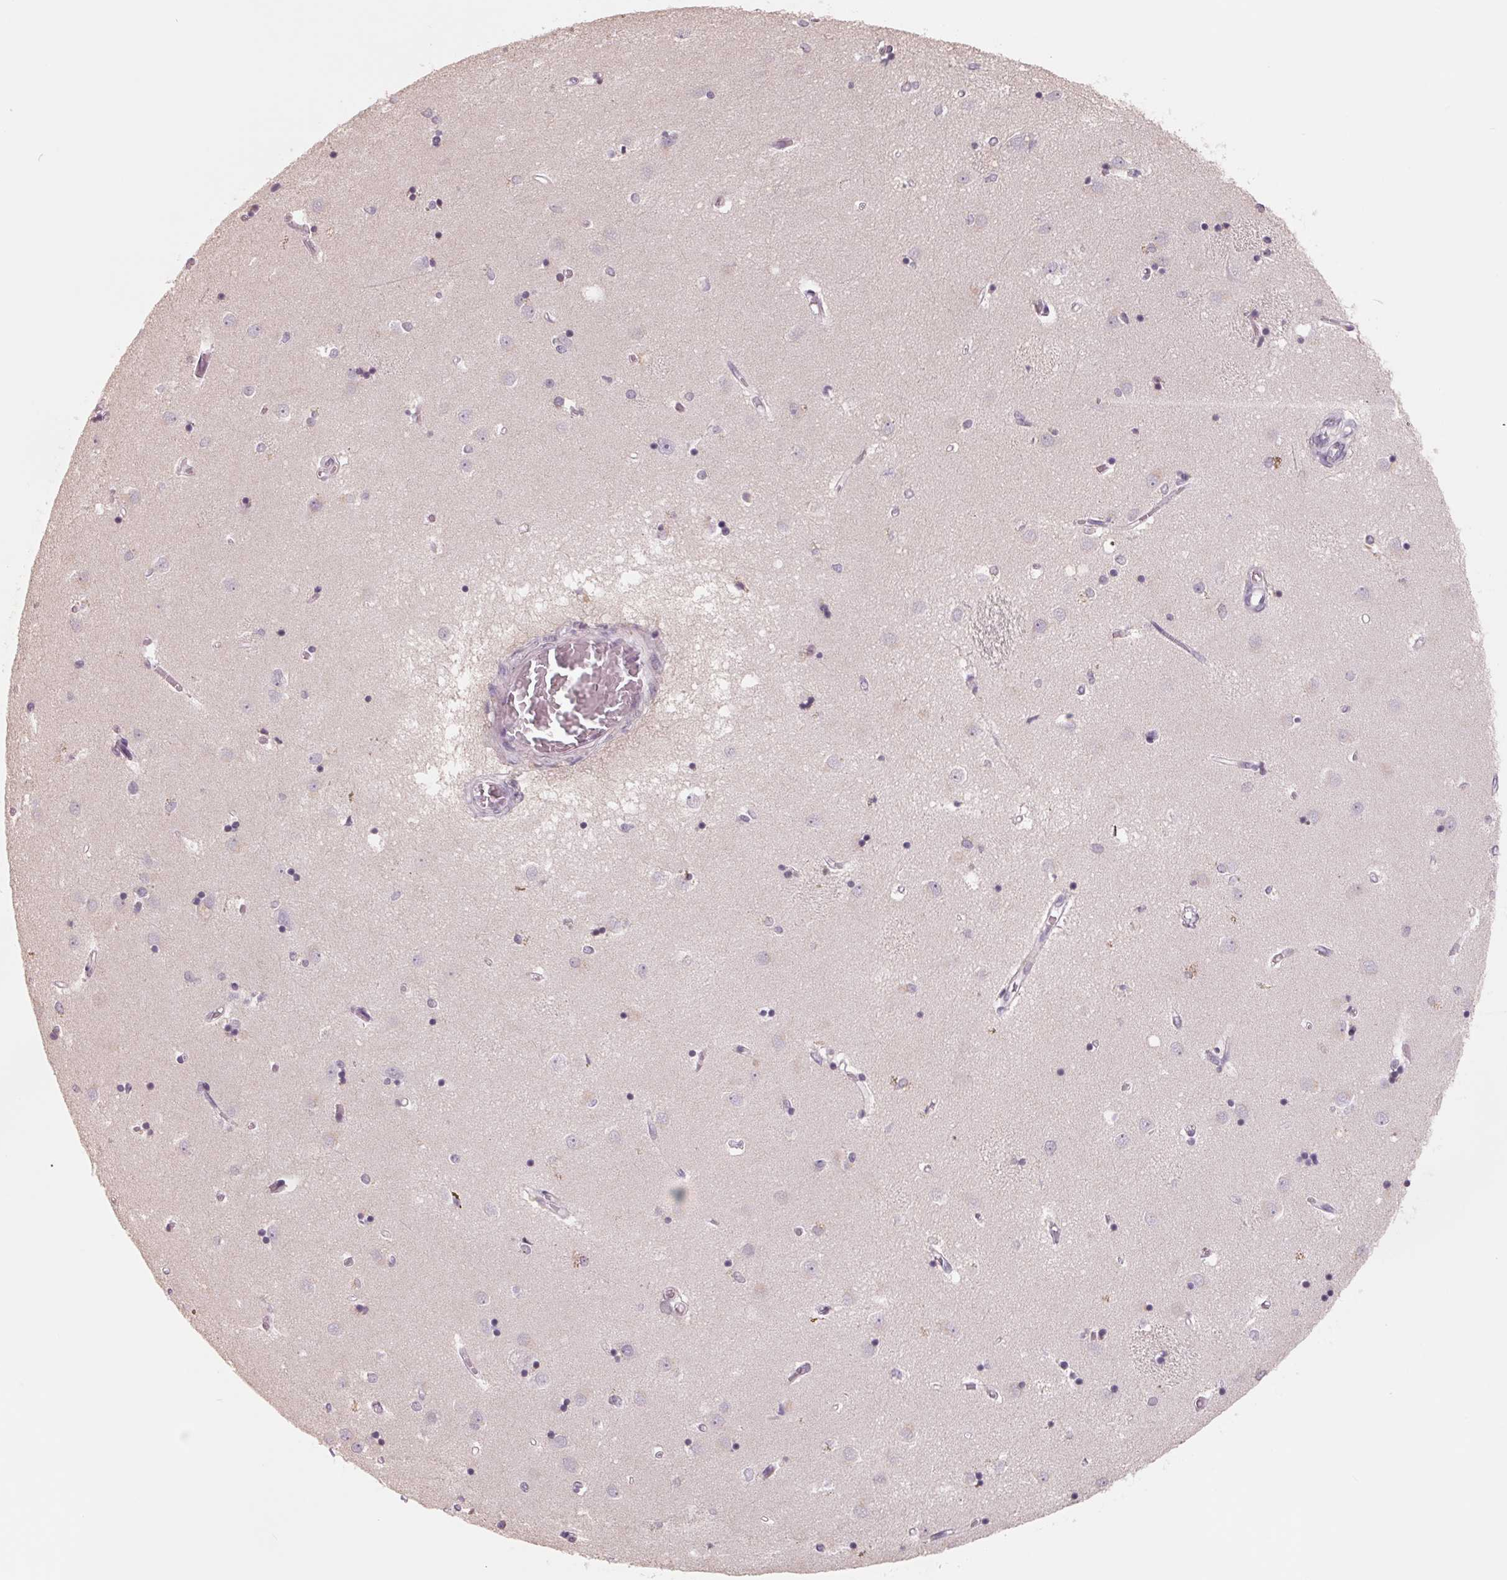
{"staining": {"intensity": "negative", "quantity": "none", "location": "none"}, "tissue": "caudate", "cell_type": "Glial cells", "image_type": "normal", "snomed": [{"axis": "morphology", "description": "Normal tissue, NOS"}, {"axis": "topography", "description": "Lateral ventricle wall"}], "caption": "There is no significant positivity in glial cells of caudate. The staining is performed using DAB brown chromogen with nuclei counter-stained in using hematoxylin.", "gene": "FTCD", "patient": {"sex": "male", "age": 54}}